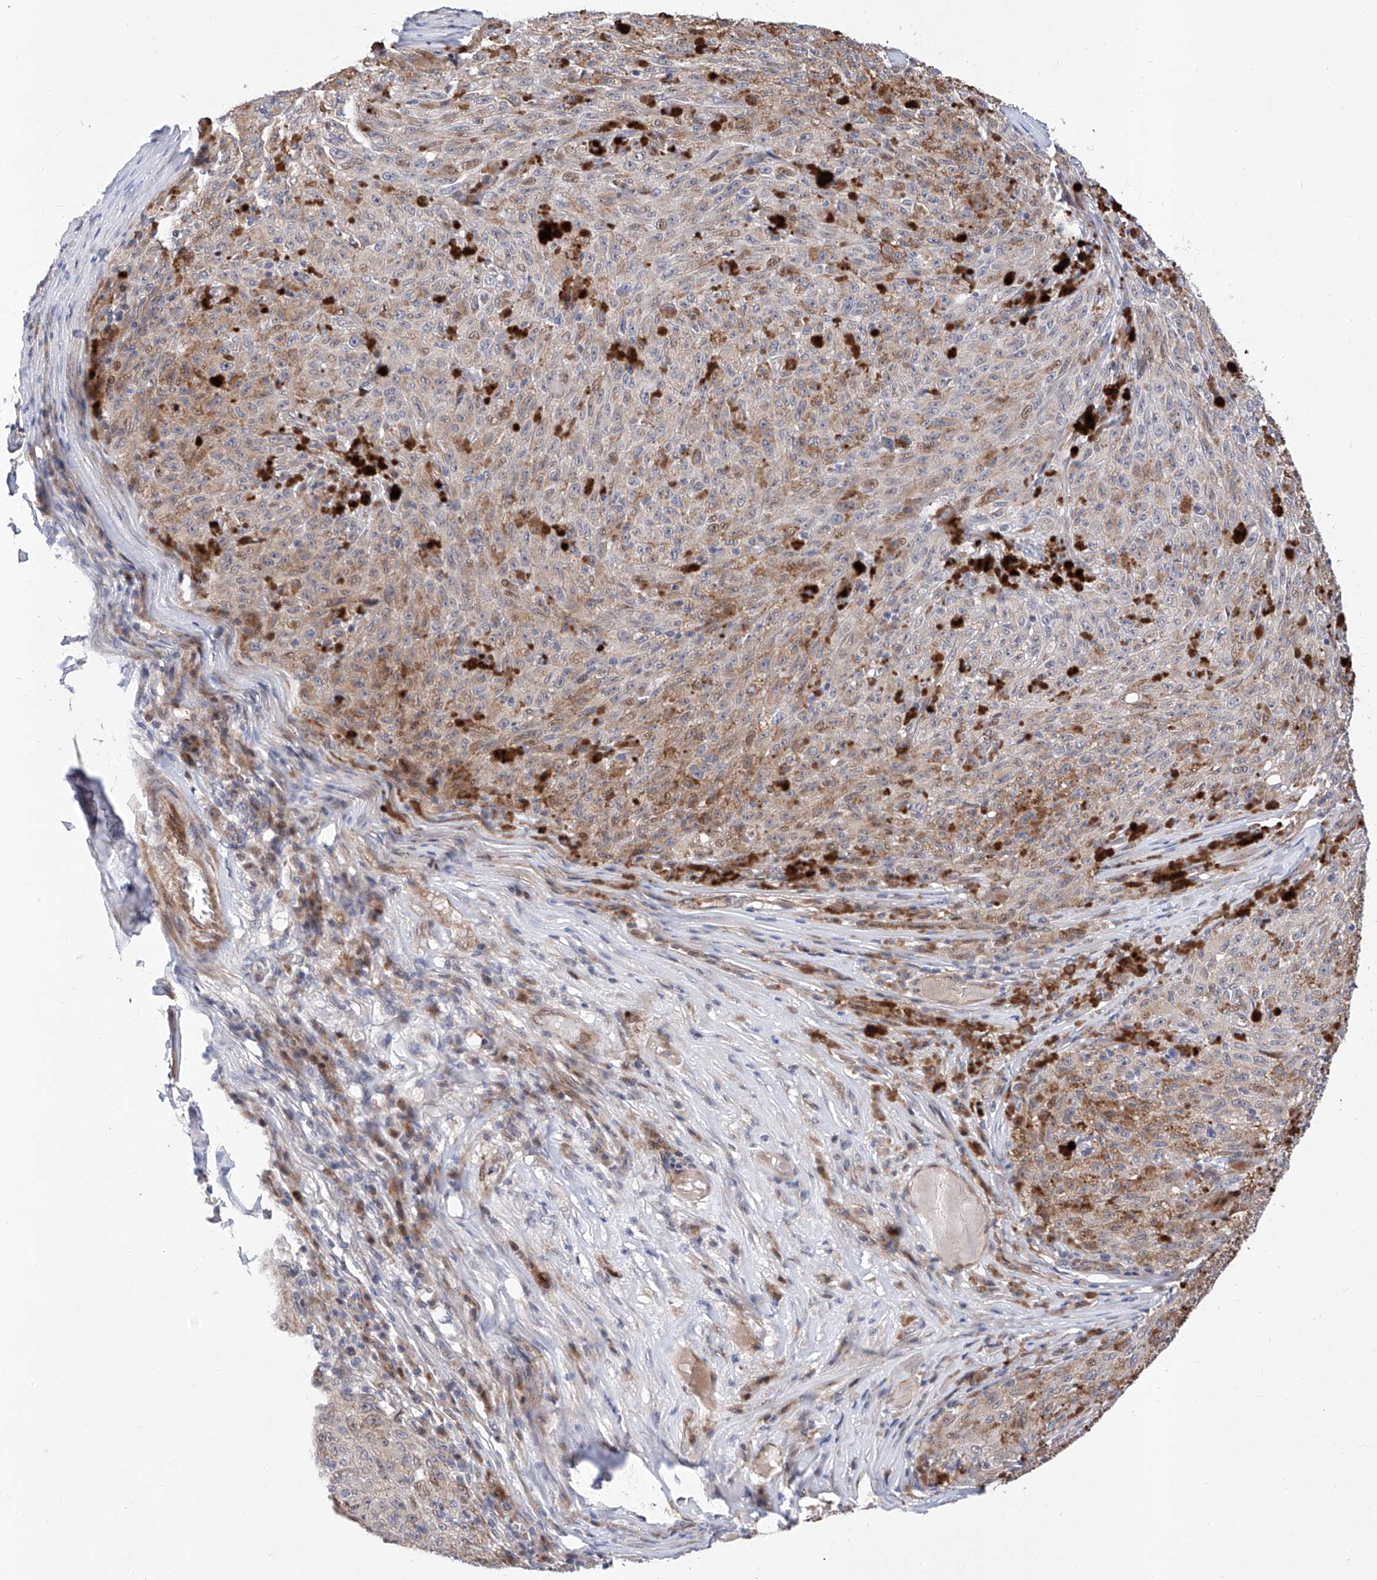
{"staining": {"intensity": "weak", "quantity": ">75%", "location": "cytoplasmic/membranous,nuclear"}, "tissue": "melanoma", "cell_type": "Tumor cells", "image_type": "cancer", "snomed": [{"axis": "morphology", "description": "Malignant melanoma, NOS"}, {"axis": "topography", "description": "Skin"}], "caption": "An image of malignant melanoma stained for a protein displays weak cytoplasmic/membranous and nuclear brown staining in tumor cells.", "gene": "FUCA2", "patient": {"sex": "female", "age": 82}}